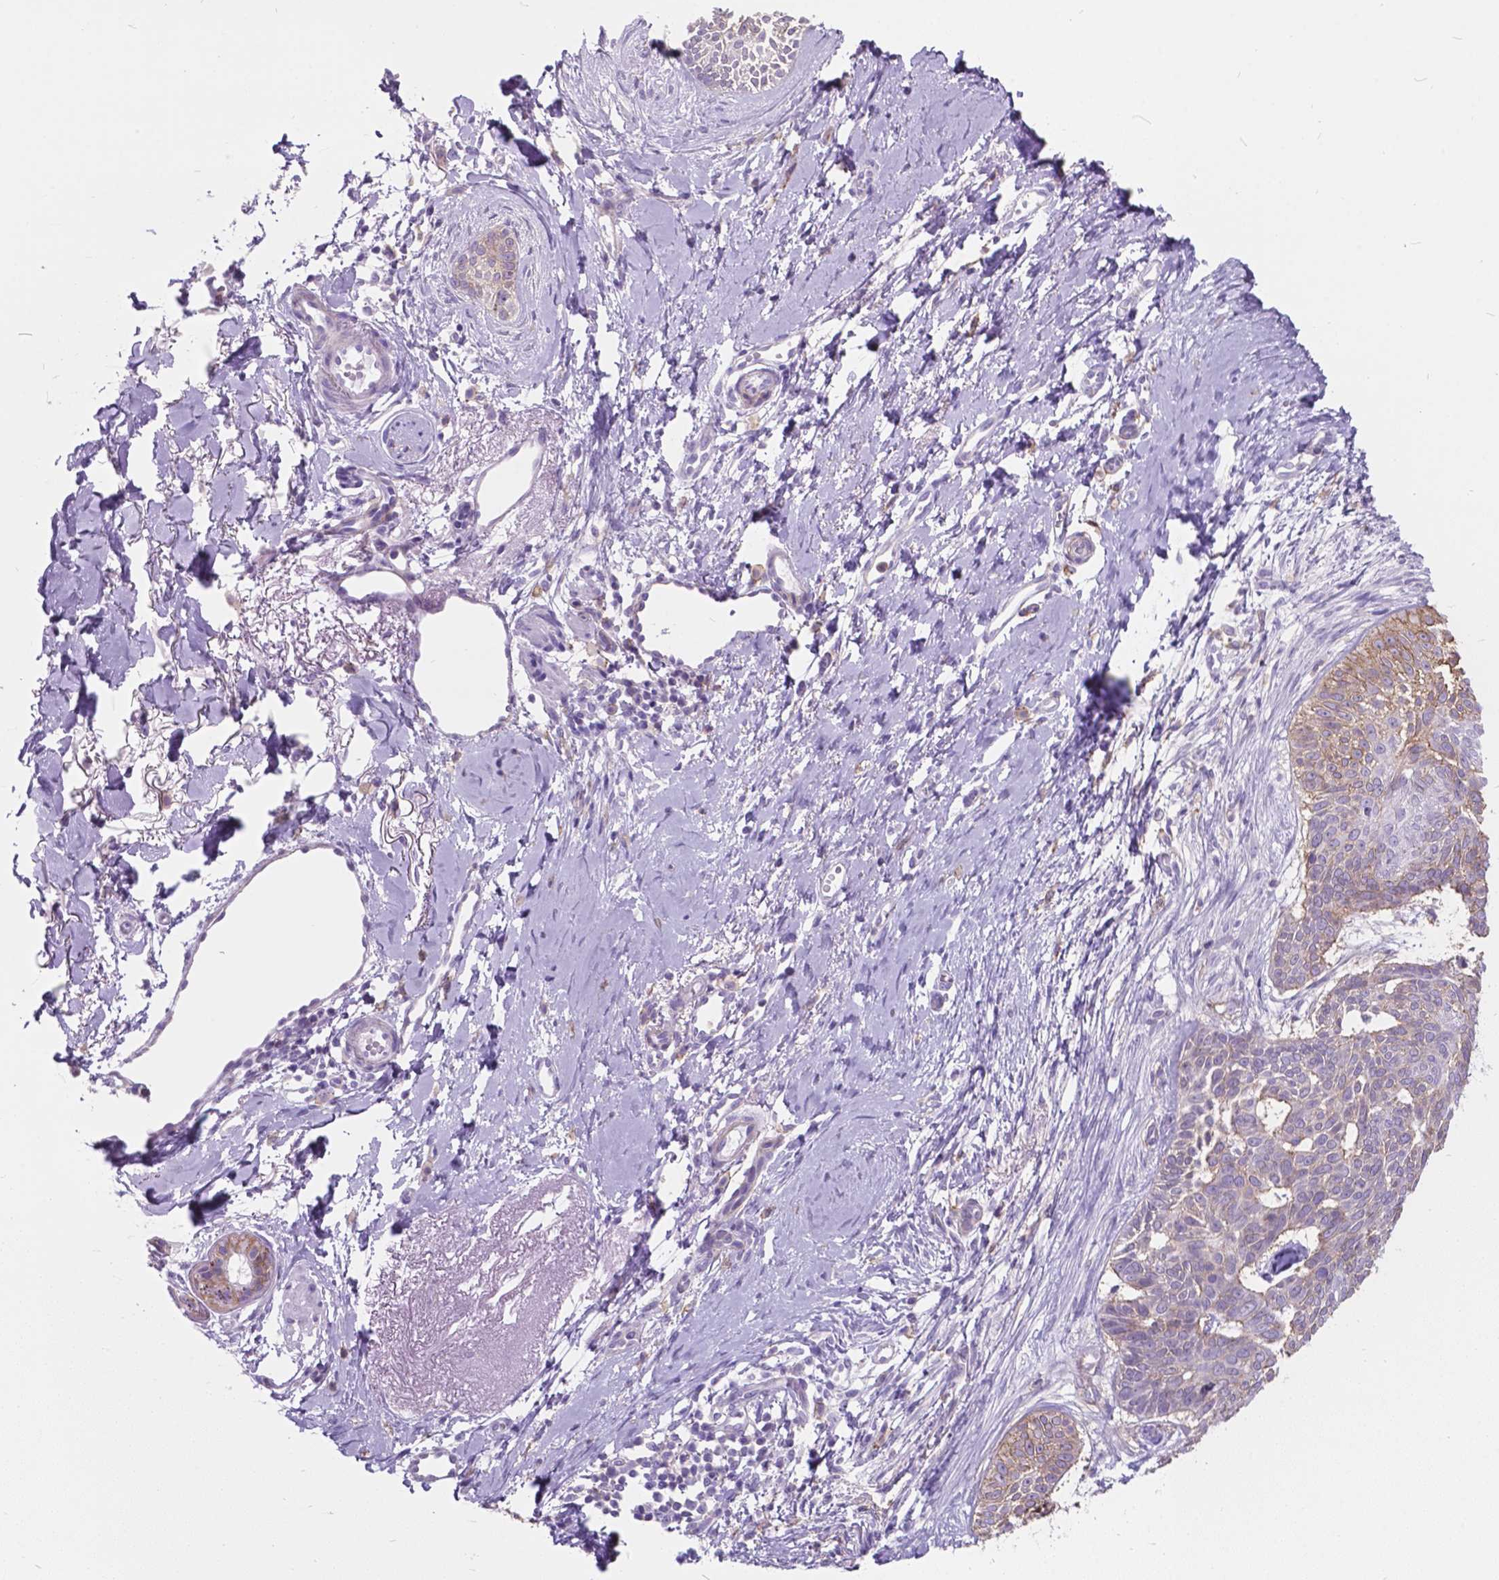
{"staining": {"intensity": "moderate", "quantity": "<25%", "location": "cytoplasmic/membranous"}, "tissue": "skin cancer", "cell_type": "Tumor cells", "image_type": "cancer", "snomed": [{"axis": "morphology", "description": "Normal tissue, NOS"}, {"axis": "morphology", "description": "Basal cell carcinoma"}, {"axis": "topography", "description": "Skin"}], "caption": "Skin cancer stained with a brown dye displays moderate cytoplasmic/membranous positive expression in approximately <25% of tumor cells.", "gene": "KIAA0040", "patient": {"sex": "male", "age": 84}}